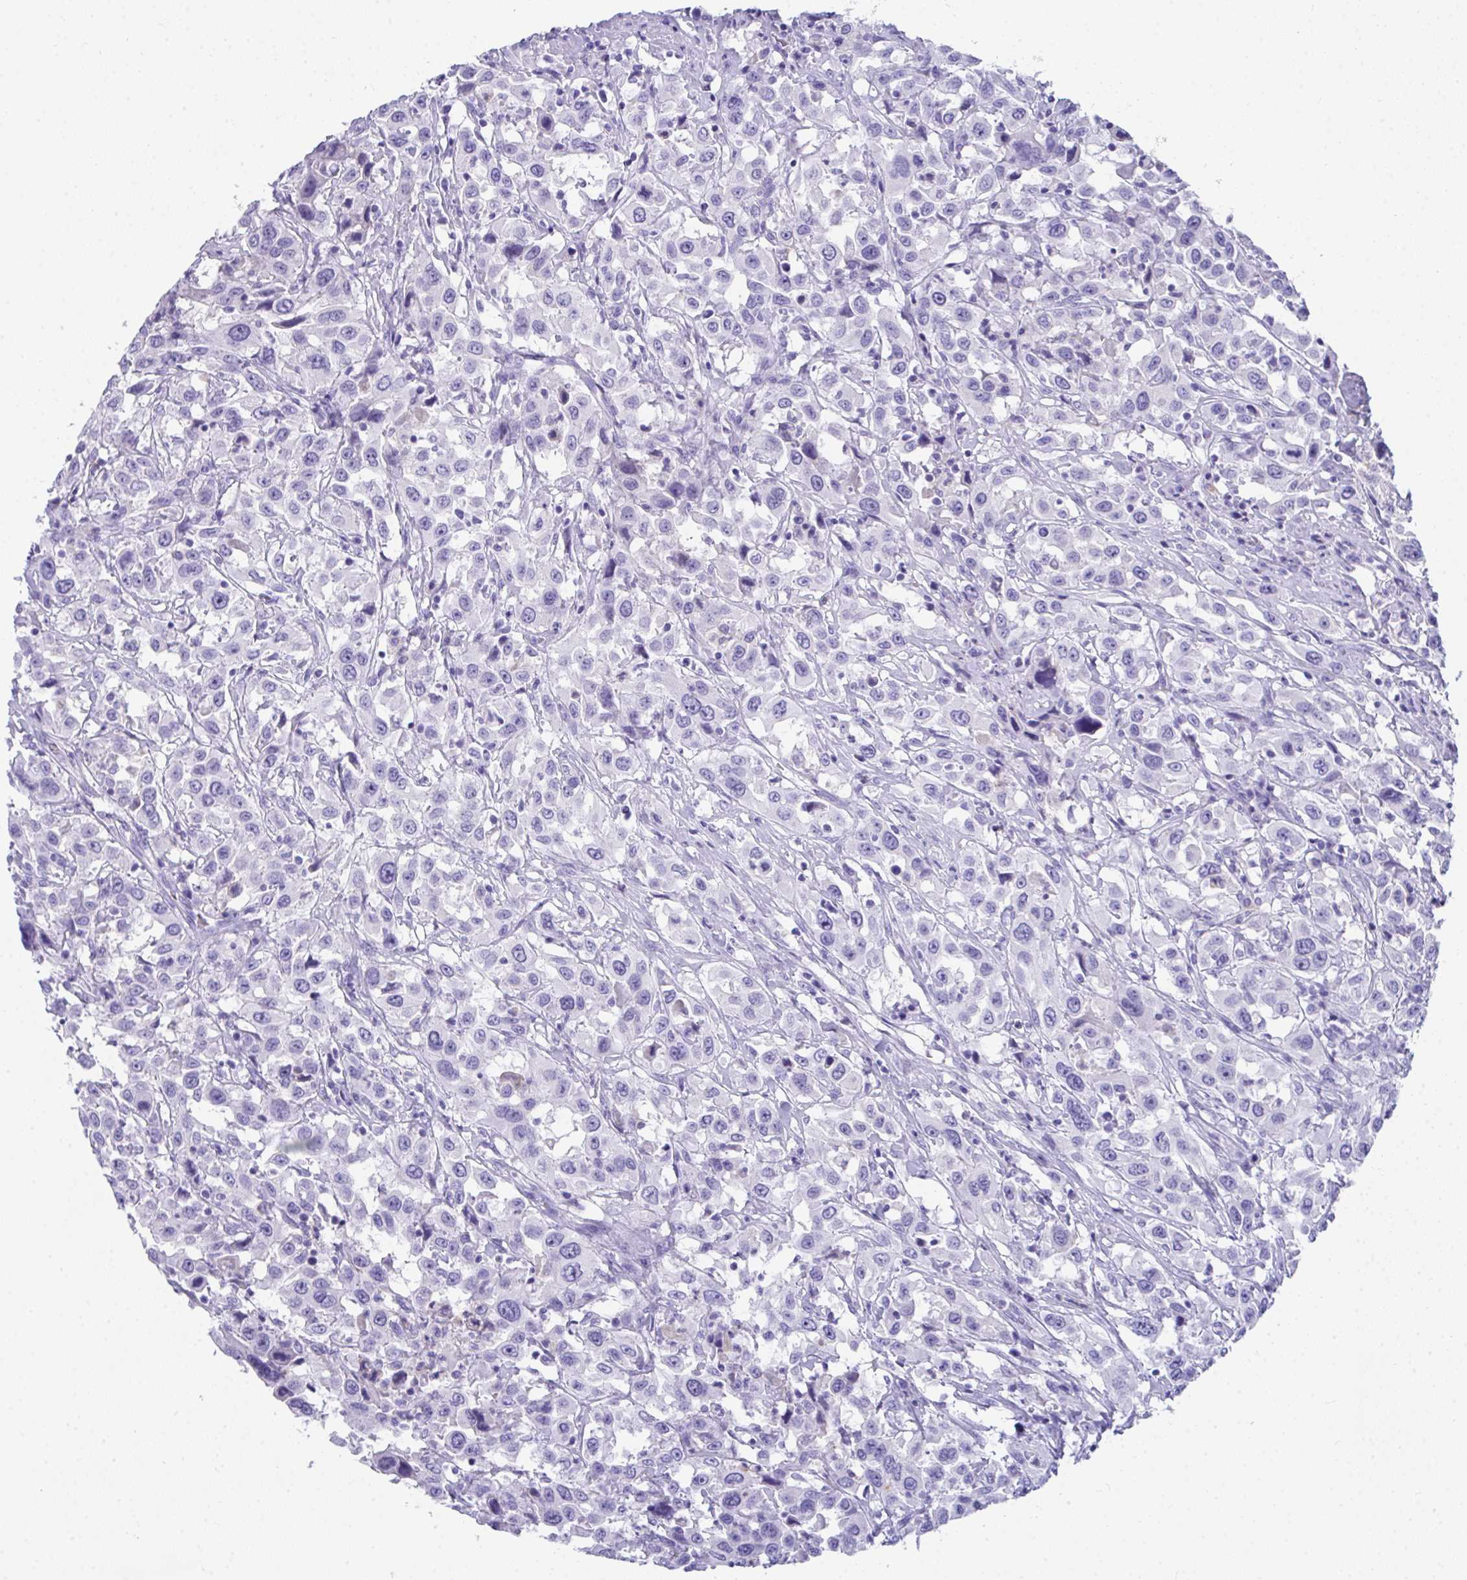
{"staining": {"intensity": "negative", "quantity": "none", "location": "none"}, "tissue": "urothelial cancer", "cell_type": "Tumor cells", "image_type": "cancer", "snomed": [{"axis": "morphology", "description": "Urothelial carcinoma, High grade"}, {"axis": "topography", "description": "Urinary bladder"}], "caption": "Urothelial cancer stained for a protein using IHC displays no positivity tumor cells.", "gene": "COA5", "patient": {"sex": "male", "age": 61}}